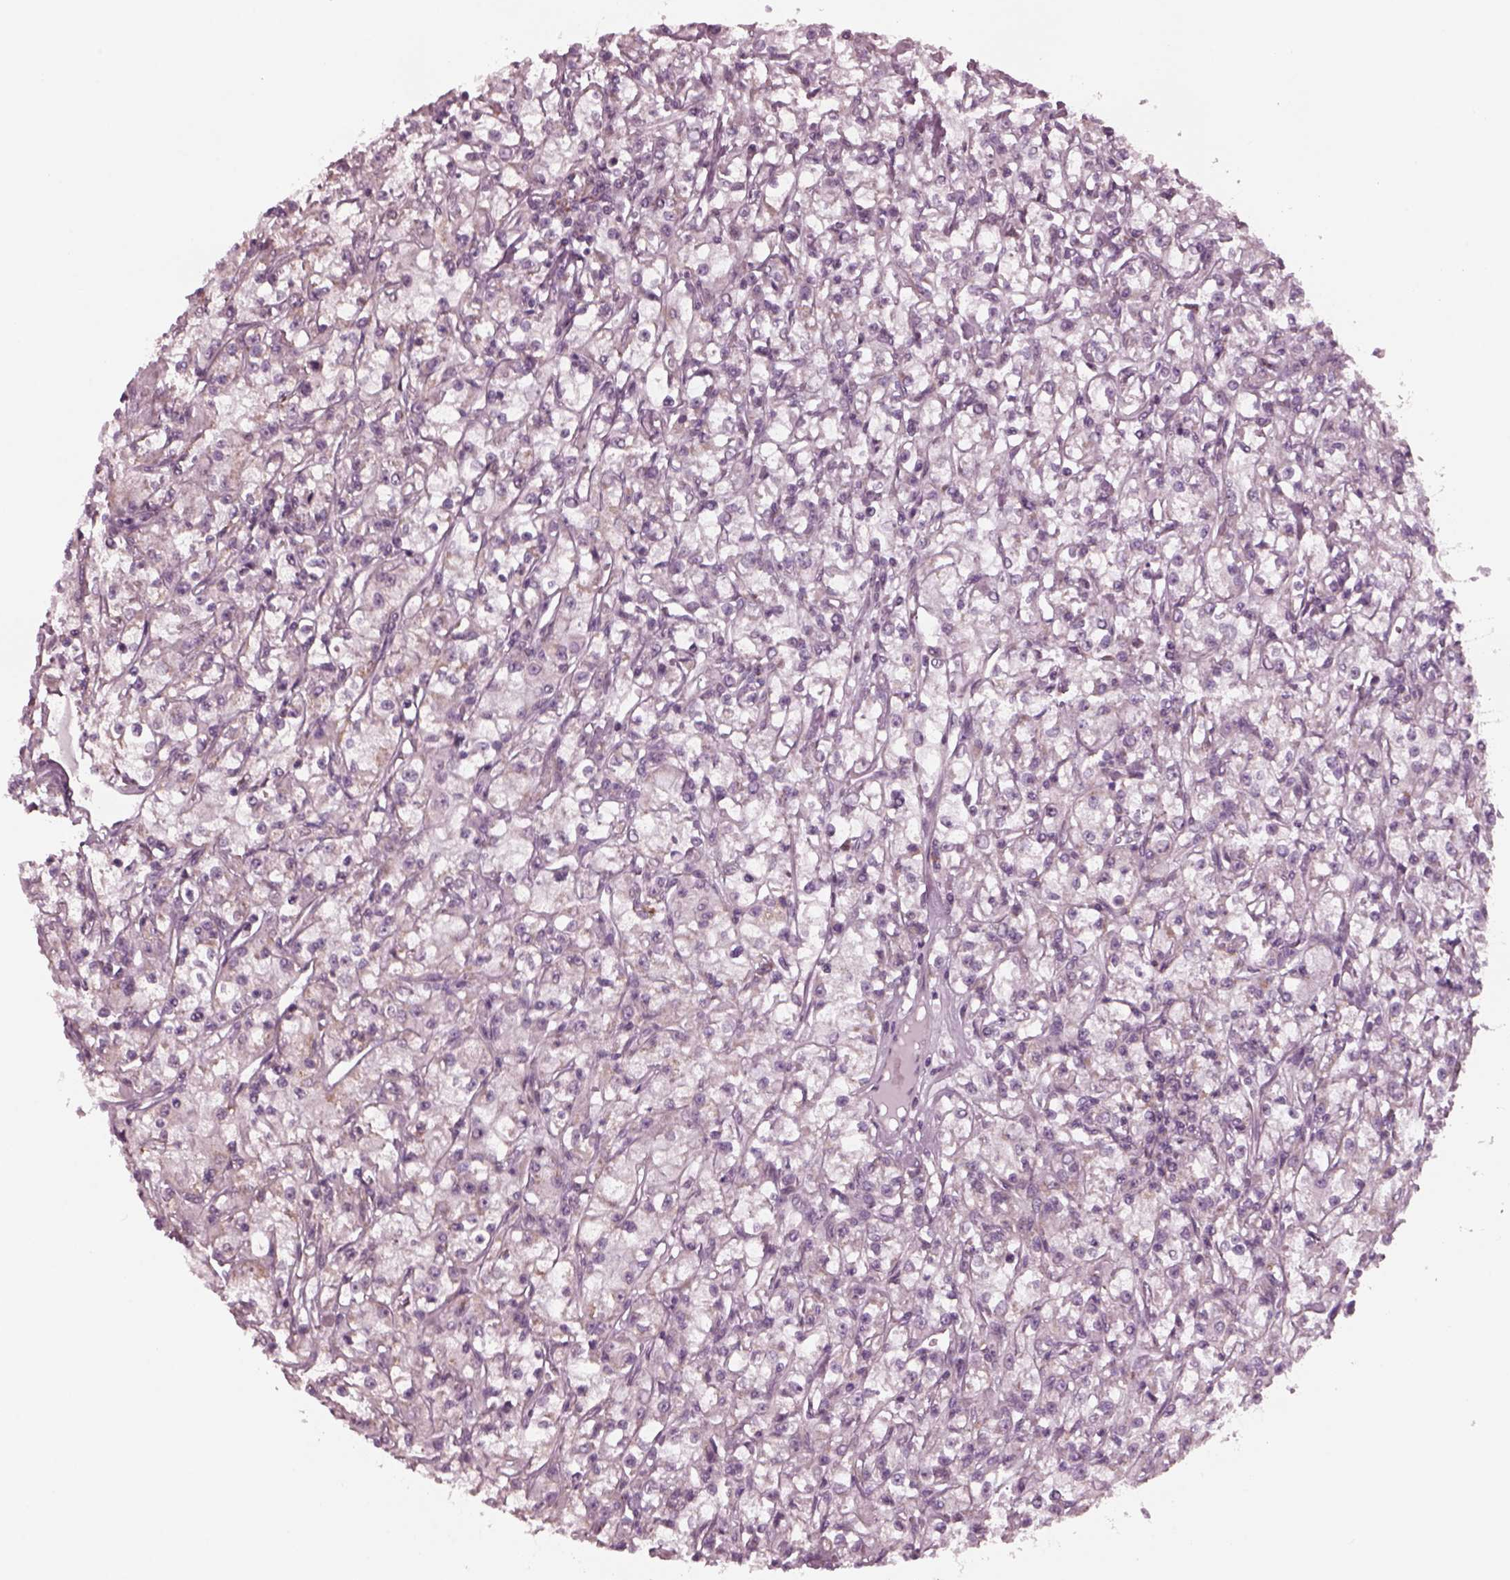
{"staining": {"intensity": "negative", "quantity": "none", "location": "none"}, "tissue": "renal cancer", "cell_type": "Tumor cells", "image_type": "cancer", "snomed": [{"axis": "morphology", "description": "Adenocarcinoma, NOS"}, {"axis": "topography", "description": "Kidney"}], "caption": "Tumor cells show no significant staining in renal cancer (adenocarcinoma).", "gene": "CELSR3", "patient": {"sex": "female", "age": 59}}